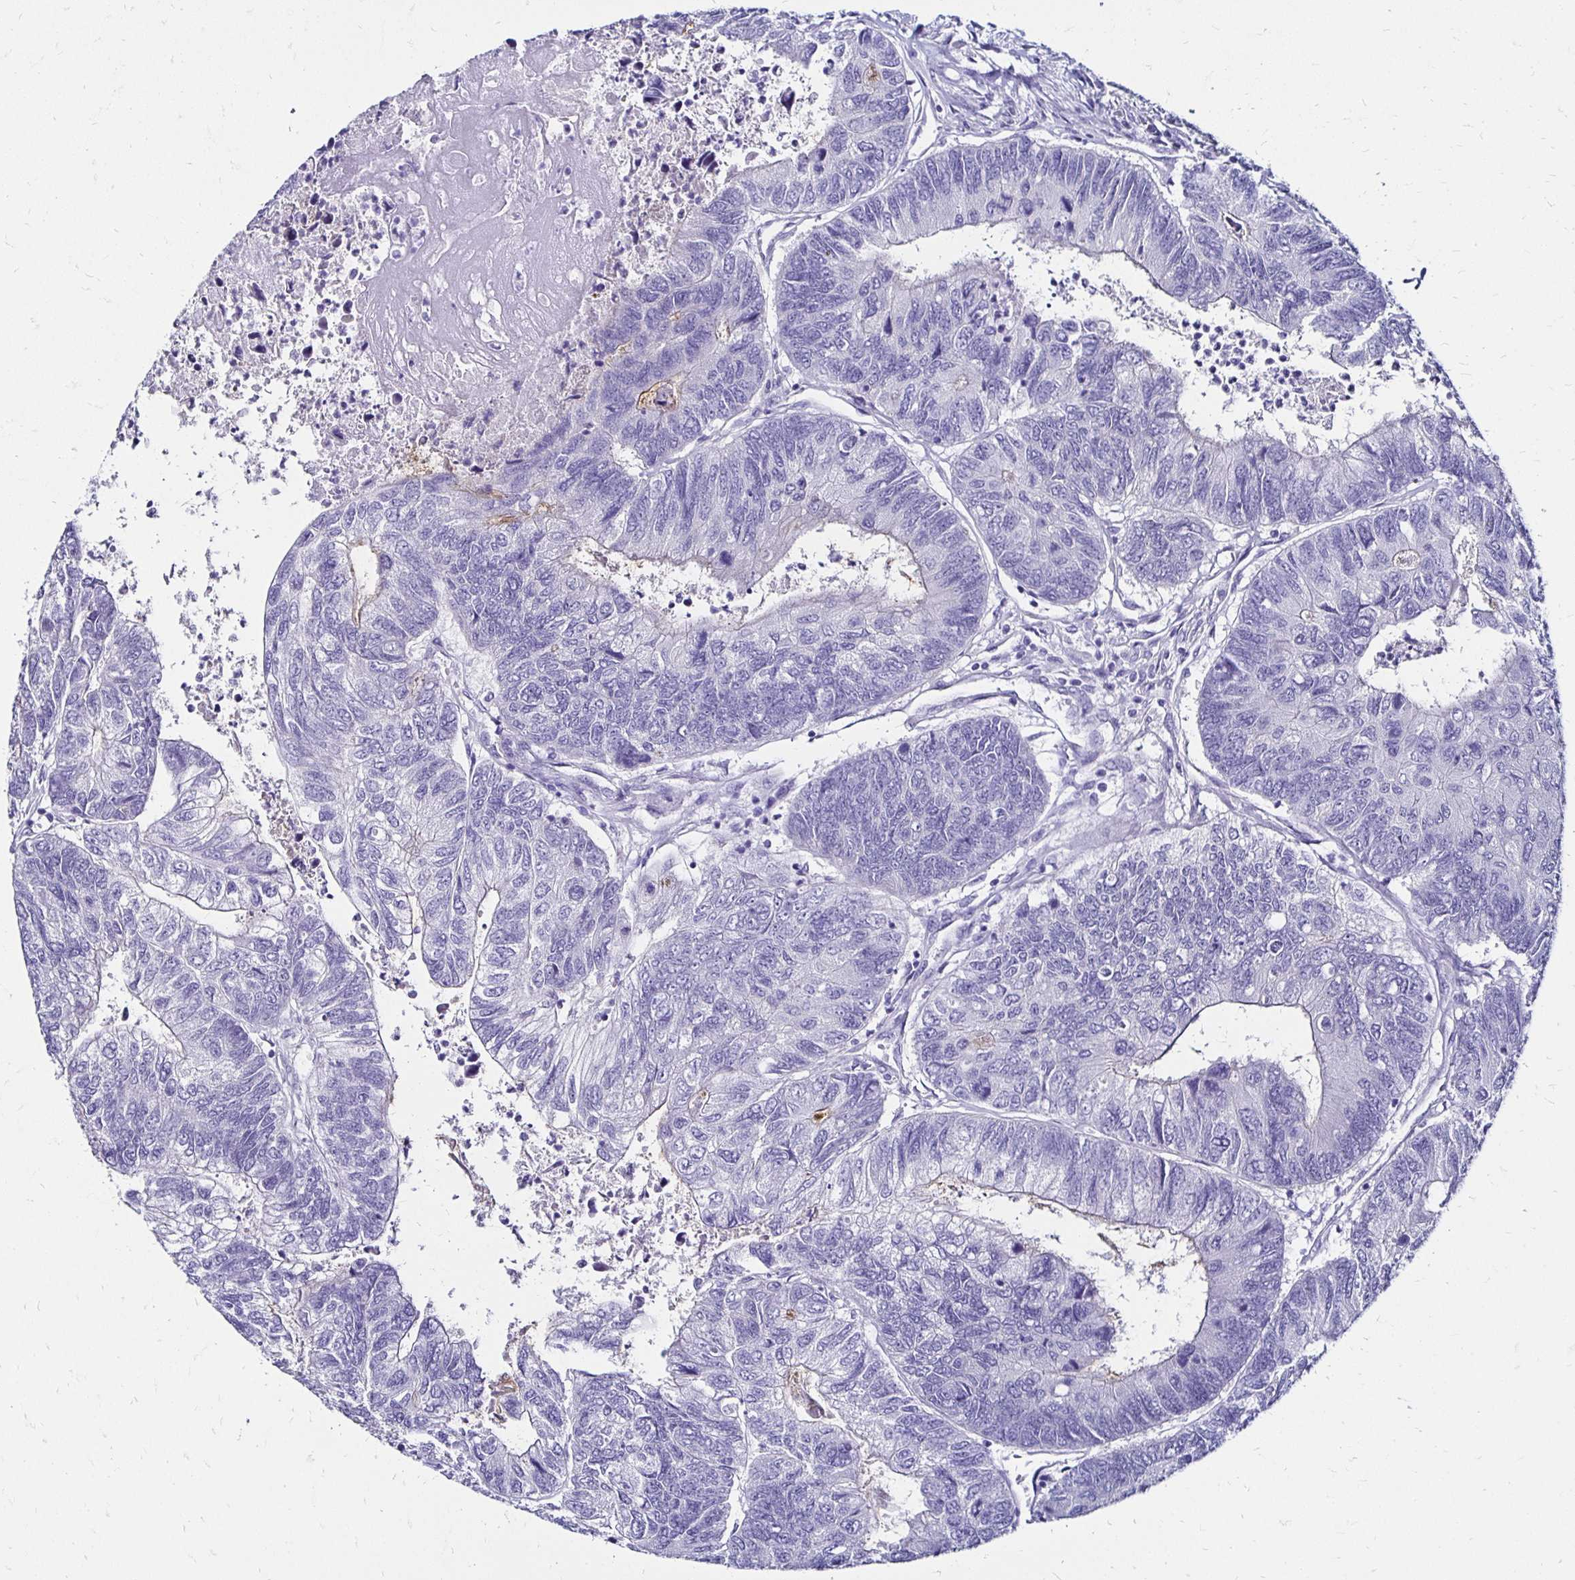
{"staining": {"intensity": "negative", "quantity": "none", "location": "none"}, "tissue": "colorectal cancer", "cell_type": "Tumor cells", "image_type": "cancer", "snomed": [{"axis": "morphology", "description": "Adenocarcinoma, NOS"}, {"axis": "topography", "description": "Colon"}], "caption": "DAB (3,3'-diaminobenzidine) immunohistochemical staining of colorectal cancer (adenocarcinoma) exhibits no significant positivity in tumor cells.", "gene": "KCNT1", "patient": {"sex": "female", "age": 67}}